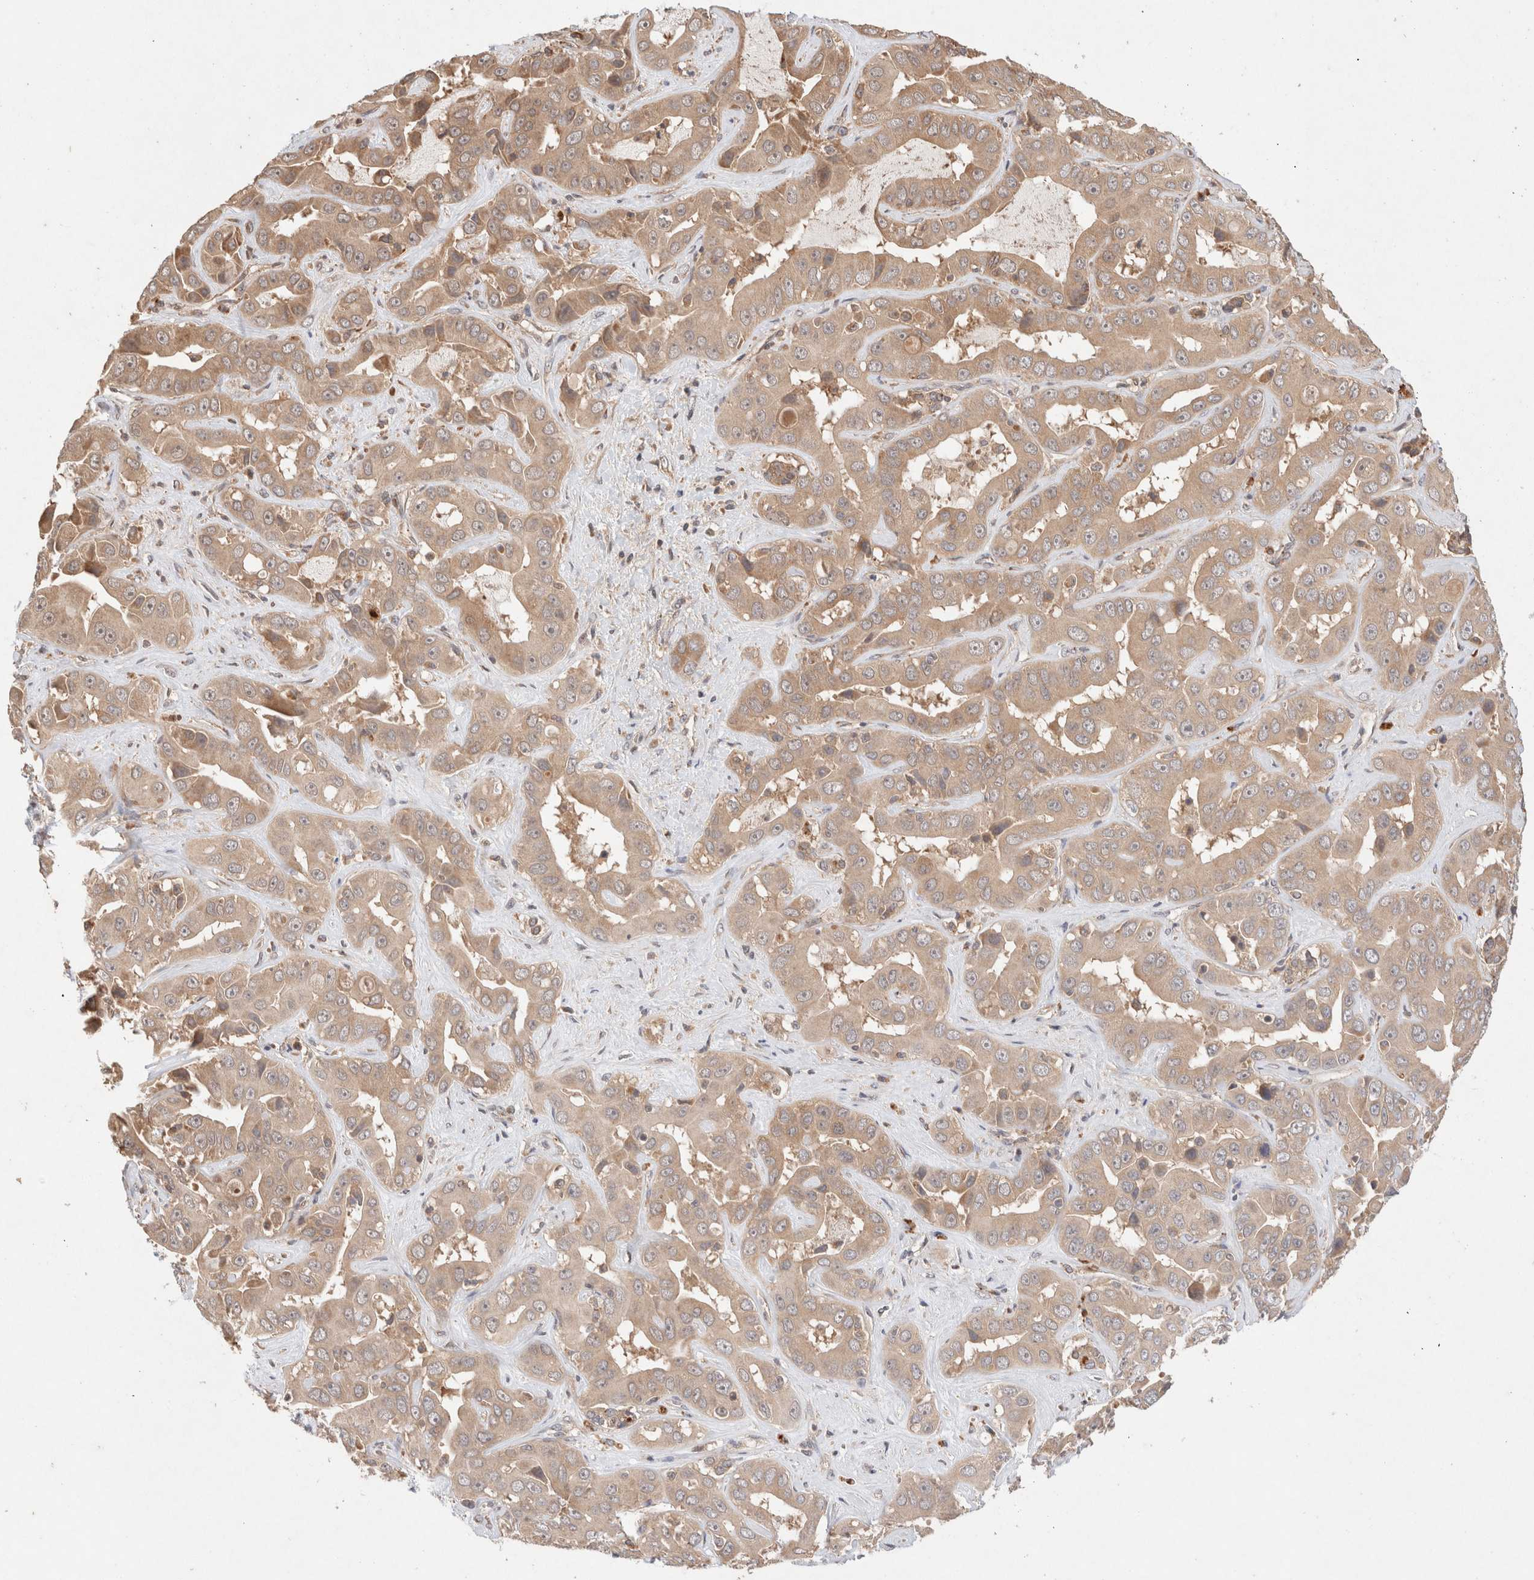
{"staining": {"intensity": "weak", "quantity": ">75%", "location": "cytoplasmic/membranous"}, "tissue": "liver cancer", "cell_type": "Tumor cells", "image_type": "cancer", "snomed": [{"axis": "morphology", "description": "Cholangiocarcinoma"}, {"axis": "topography", "description": "Liver"}], "caption": "Weak cytoplasmic/membranous protein staining is seen in approximately >75% of tumor cells in liver cholangiocarcinoma. (DAB (3,3'-diaminobenzidine) IHC with brightfield microscopy, high magnification).", "gene": "KLHL20", "patient": {"sex": "female", "age": 52}}